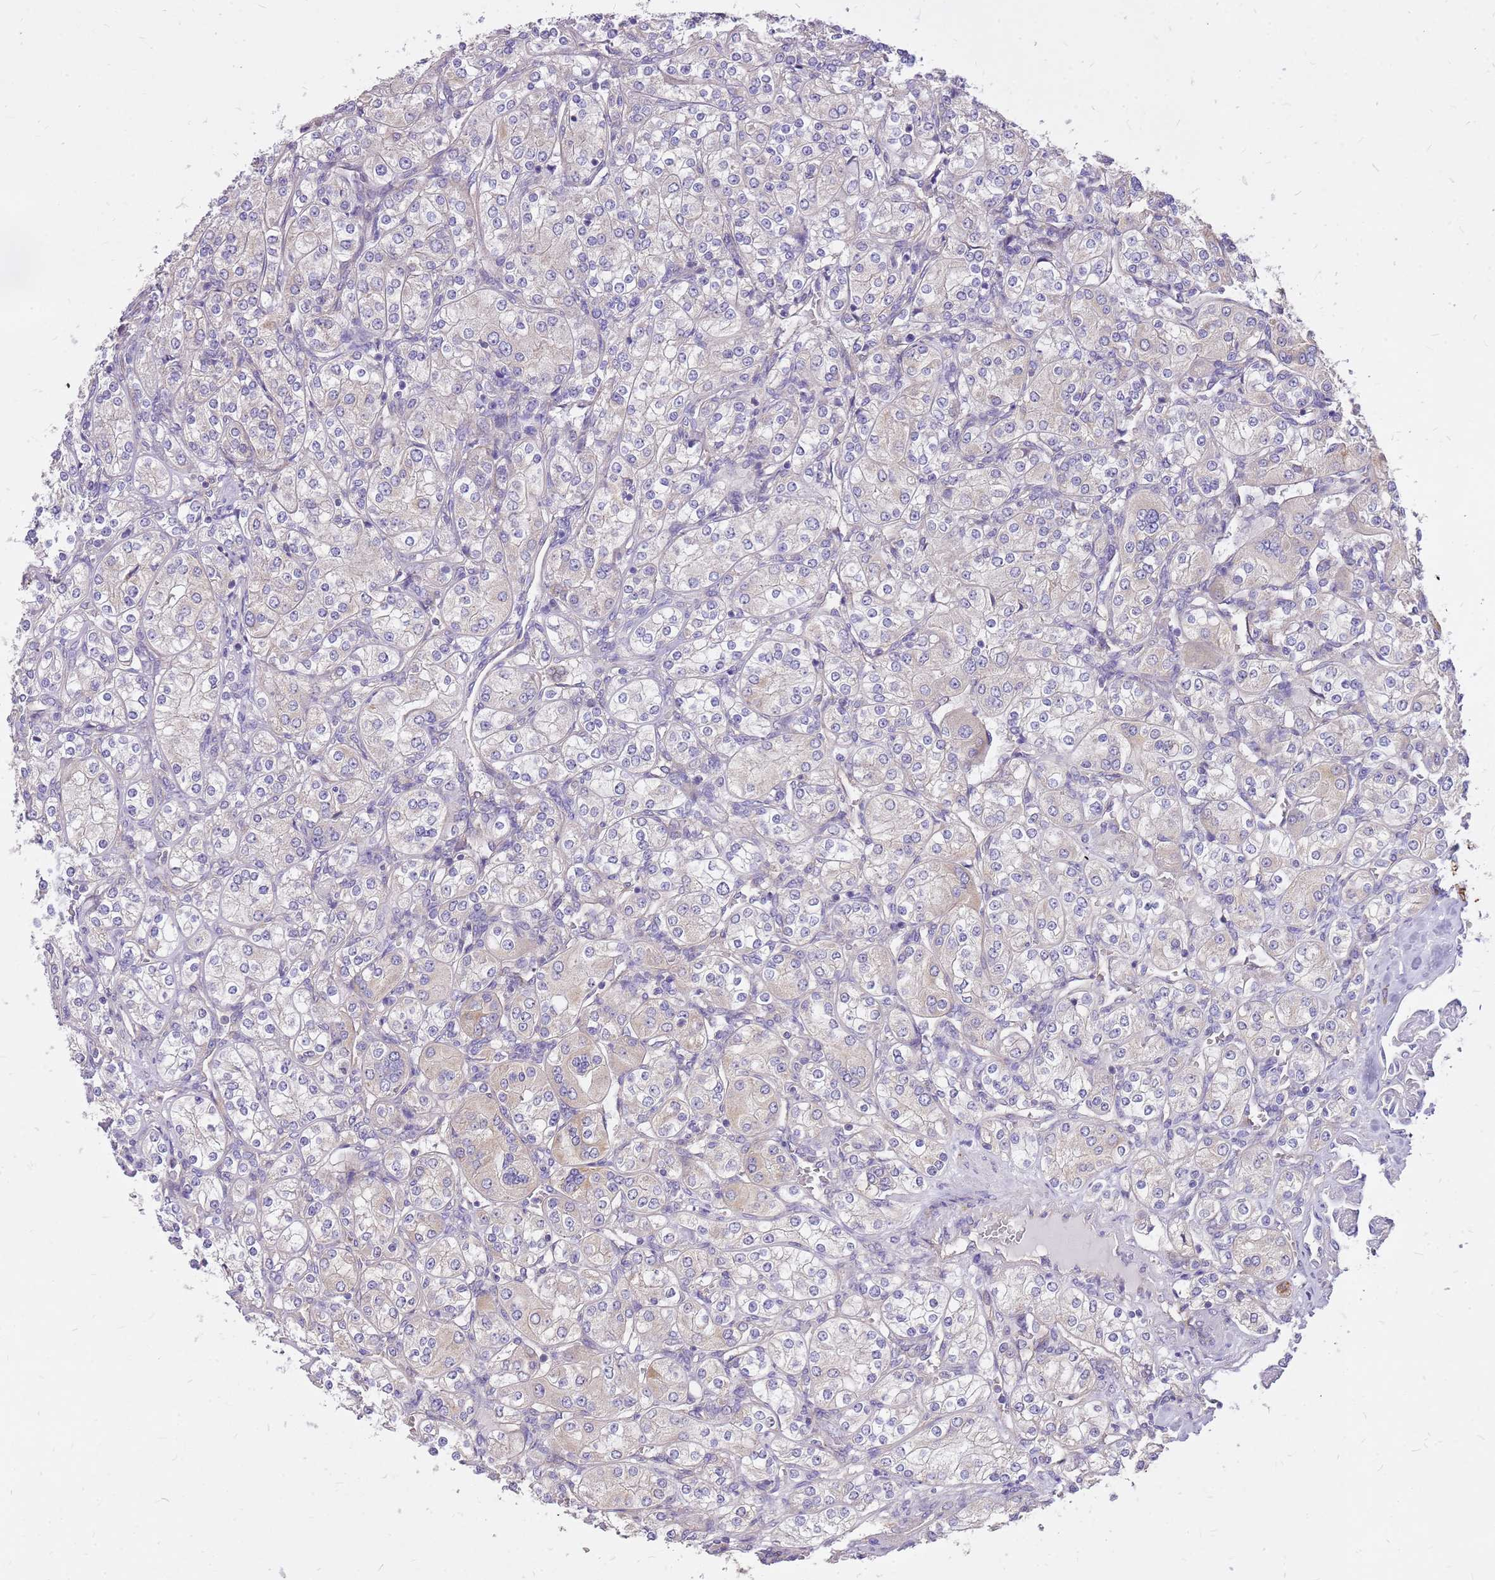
{"staining": {"intensity": "negative", "quantity": "none", "location": "none"}, "tissue": "renal cancer", "cell_type": "Tumor cells", "image_type": "cancer", "snomed": [{"axis": "morphology", "description": "Adenocarcinoma, NOS"}, {"axis": "topography", "description": "Kidney"}], "caption": "Renal adenocarcinoma was stained to show a protein in brown. There is no significant staining in tumor cells.", "gene": "WASHC4", "patient": {"sex": "male", "age": 77}}